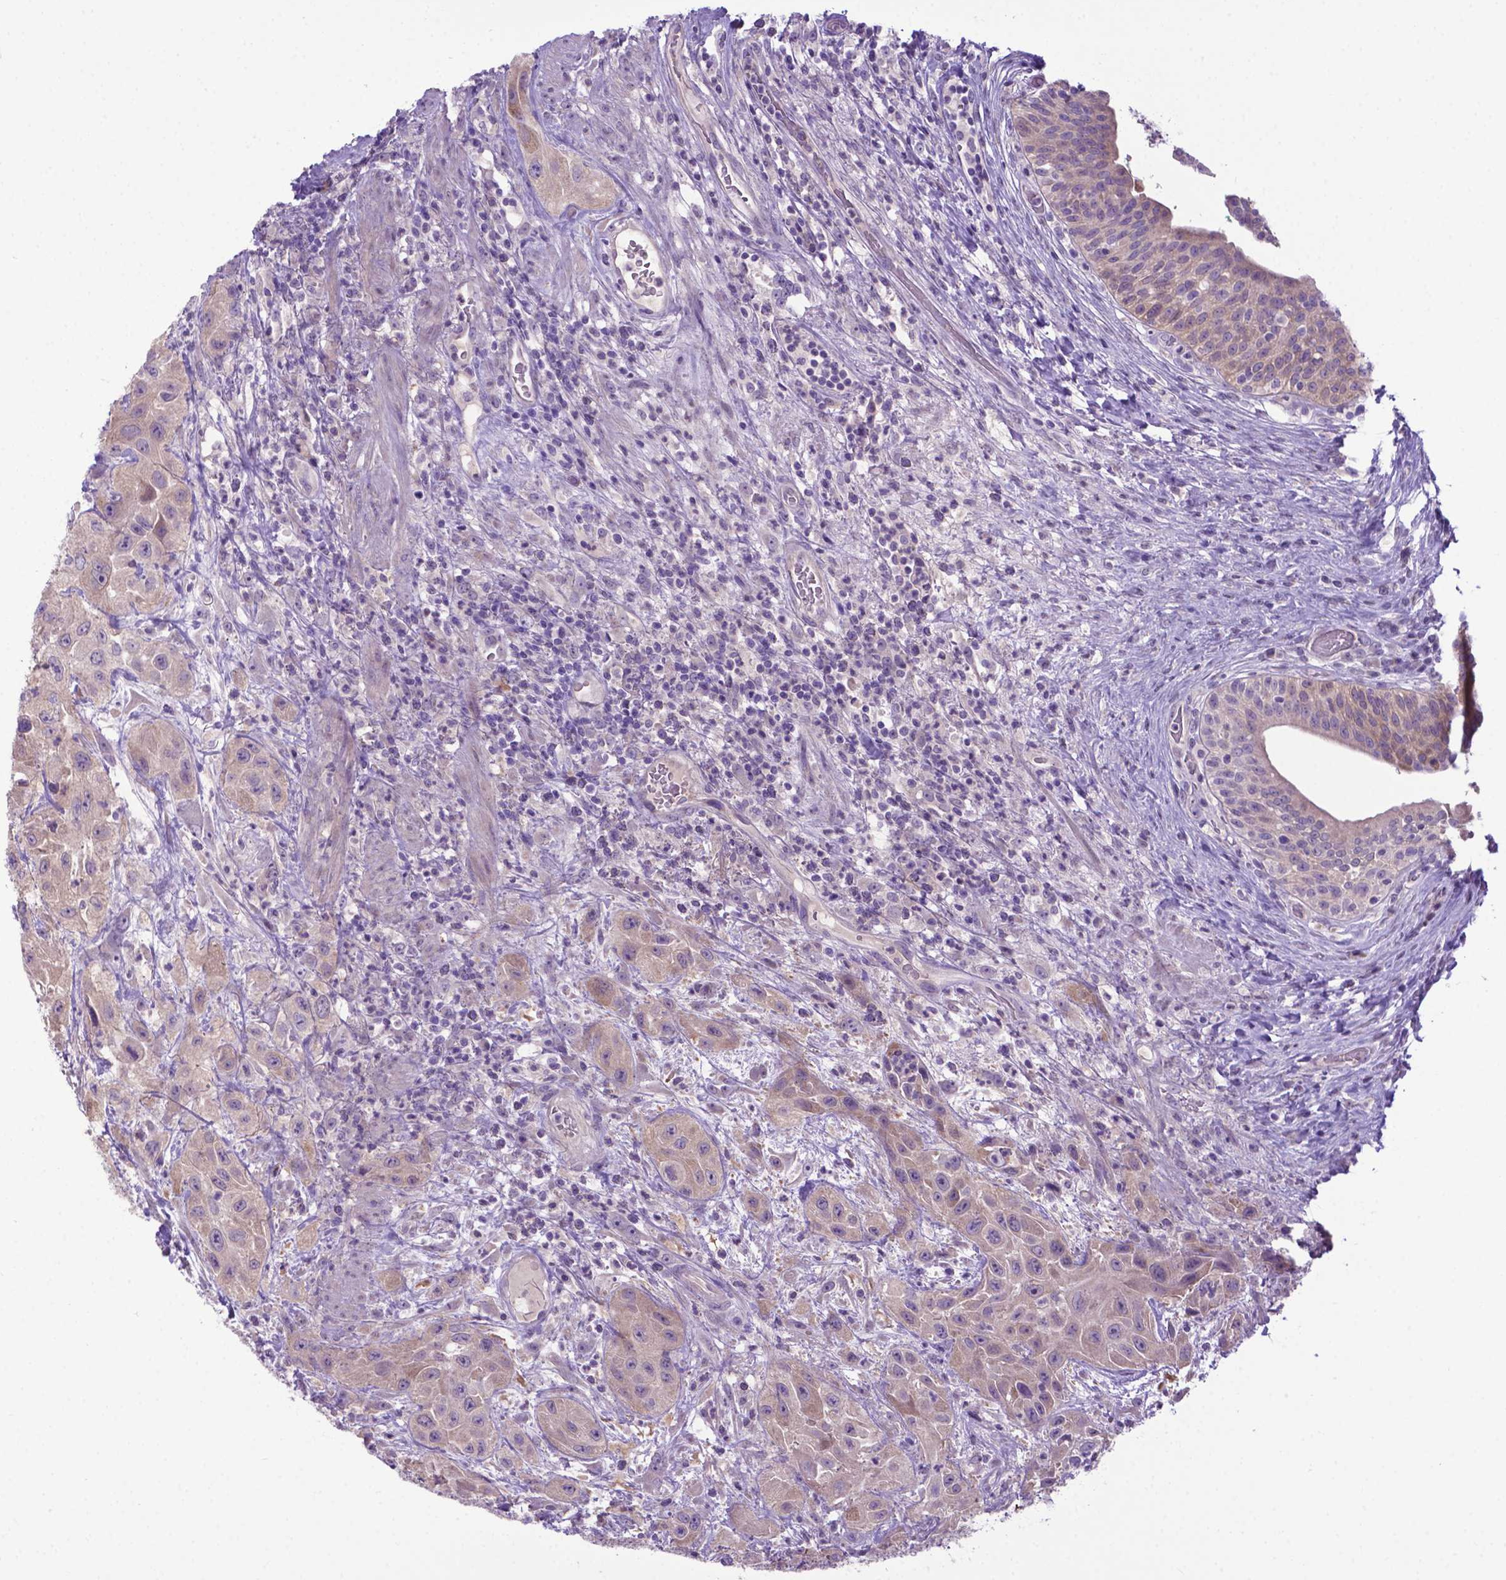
{"staining": {"intensity": "weak", "quantity": "<25%", "location": "cytoplasmic/membranous"}, "tissue": "urothelial cancer", "cell_type": "Tumor cells", "image_type": "cancer", "snomed": [{"axis": "morphology", "description": "Urothelial carcinoma, High grade"}, {"axis": "topography", "description": "Urinary bladder"}], "caption": "Immunohistochemical staining of human urothelial cancer displays no significant staining in tumor cells. (DAB (3,3'-diaminobenzidine) immunohistochemistry with hematoxylin counter stain).", "gene": "ADRA2B", "patient": {"sex": "male", "age": 79}}